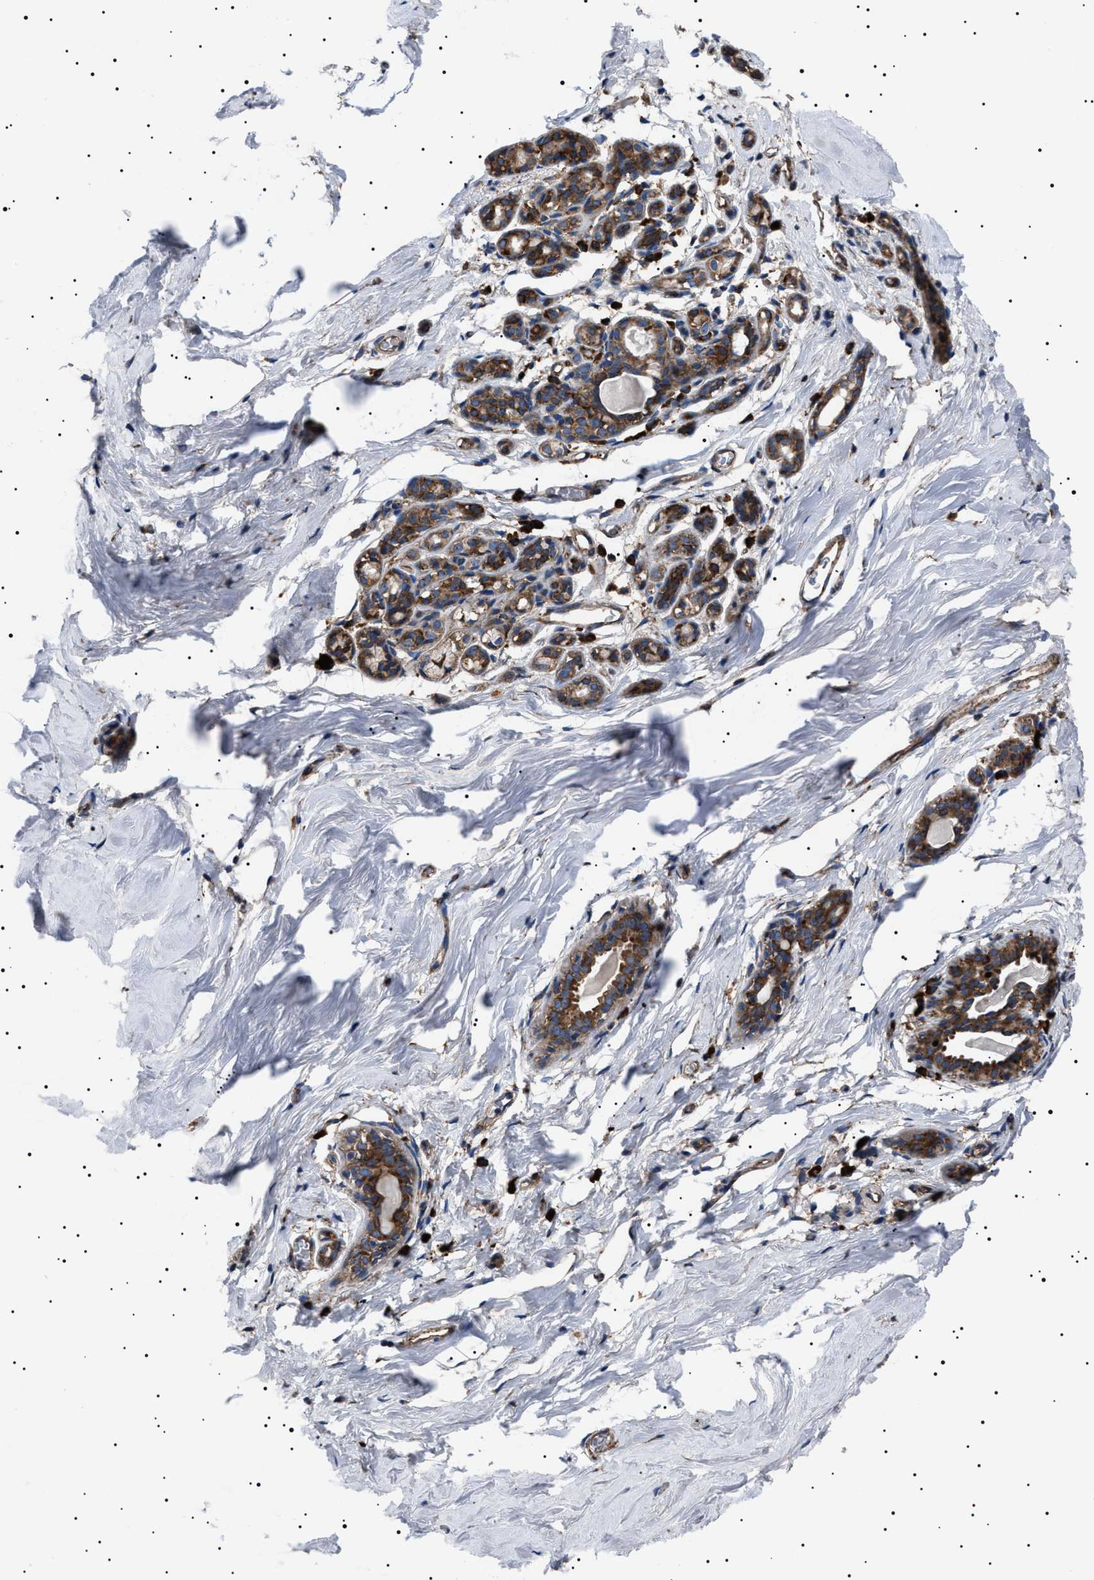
{"staining": {"intensity": "moderate", "quantity": "25%-75%", "location": "cytoplasmic/membranous"}, "tissue": "breast", "cell_type": "Adipocytes", "image_type": "normal", "snomed": [{"axis": "morphology", "description": "Normal tissue, NOS"}, {"axis": "topography", "description": "Breast"}], "caption": "Immunohistochemistry (IHC) (DAB) staining of normal human breast displays moderate cytoplasmic/membranous protein positivity in approximately 25%-75% of adipocytes.", "gene": "TOP1MT", "patient": {"sex": "female", "age": 62}}